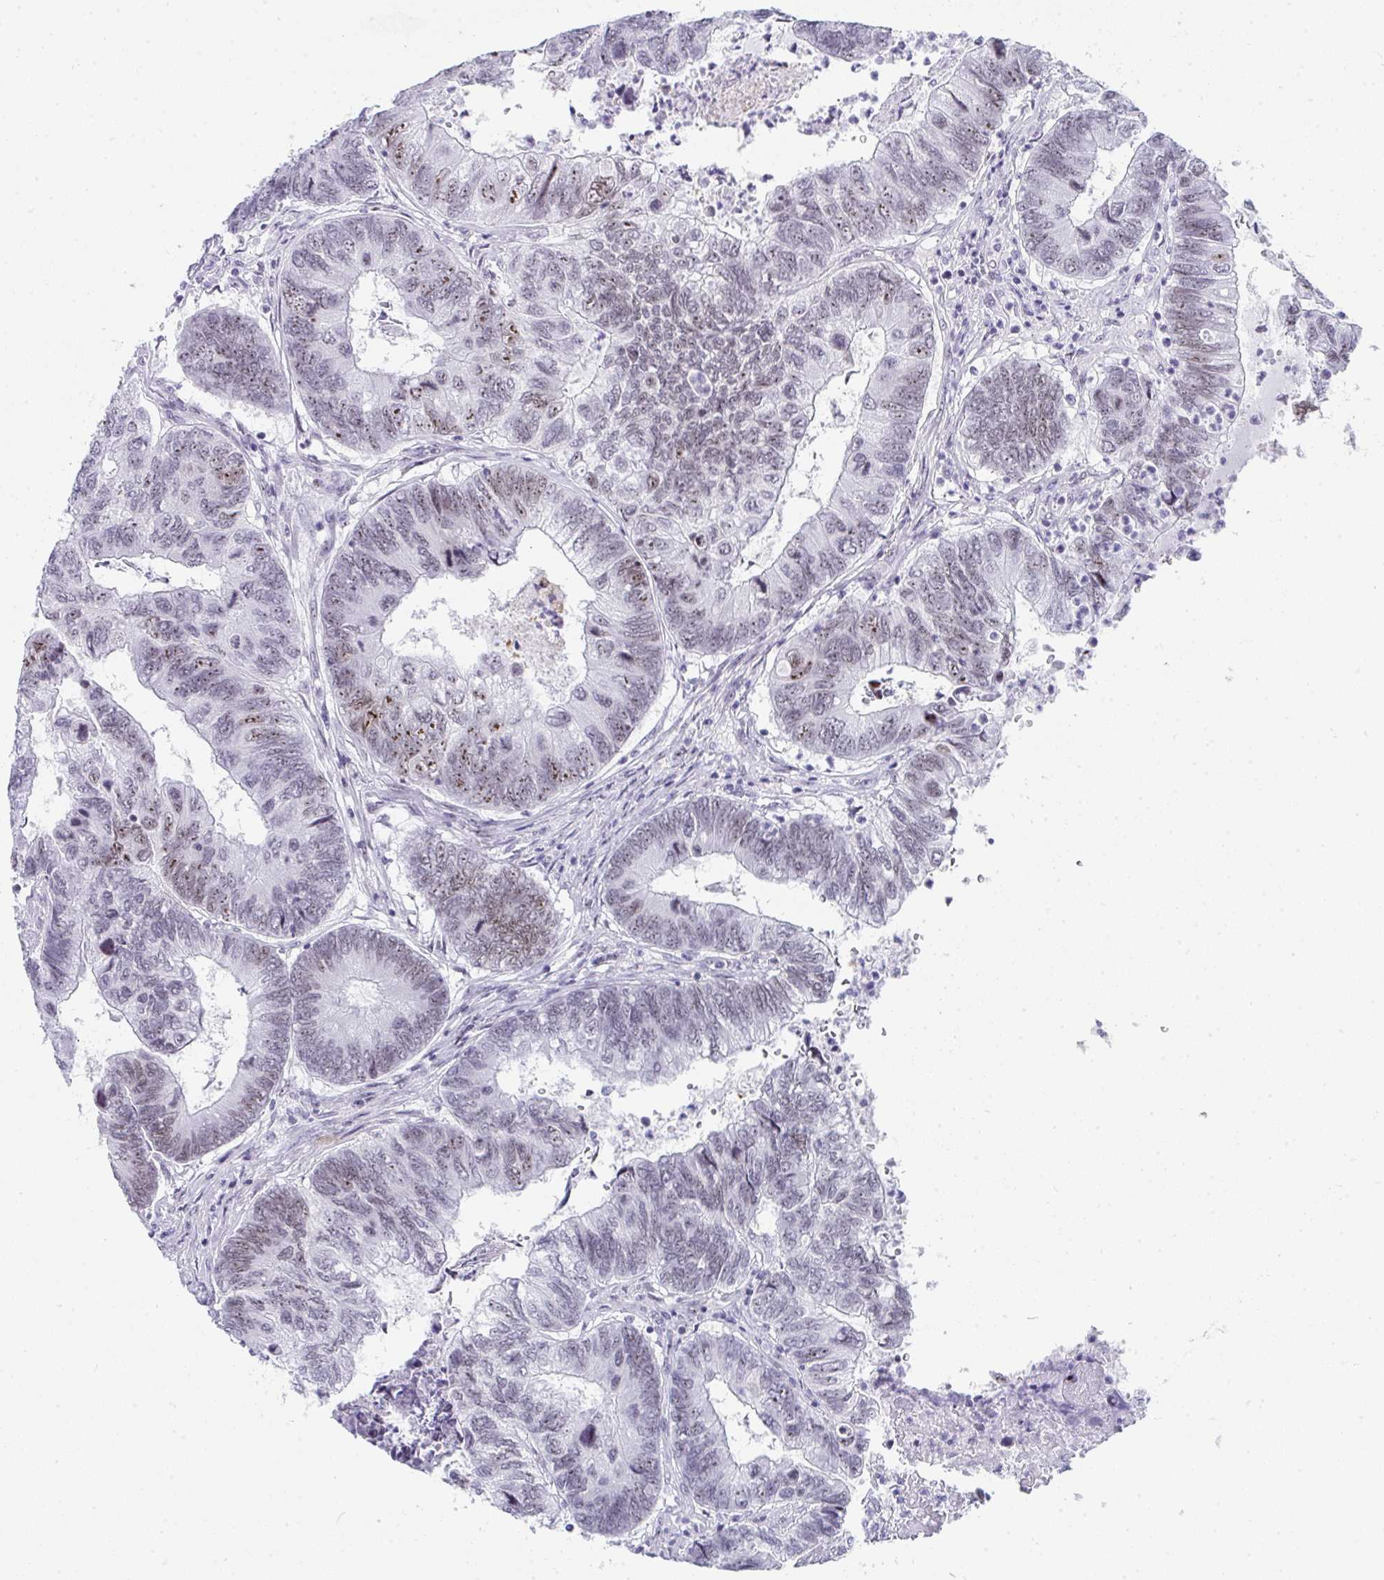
{"staining": {"intensity": "moderate", "quantity": "<25%", "location": "nuclear"}, "tissue": "colorectal cancer", "cell_type": "Tumor cells", "image_type": "cancer", "snomed": [{"axis": "morphology", "description": "Adenocarcinoma, NOS"}, {"axis": "topography", "description": "Colon"}], "caption": "Approximately <25% of tumor cells in human colorectal cancer show moderate nuclear protein staining as visualized by brown immunohistochemical staining.", "gene": "NOP10", "patient": {"sex": "female", "age": 67}}